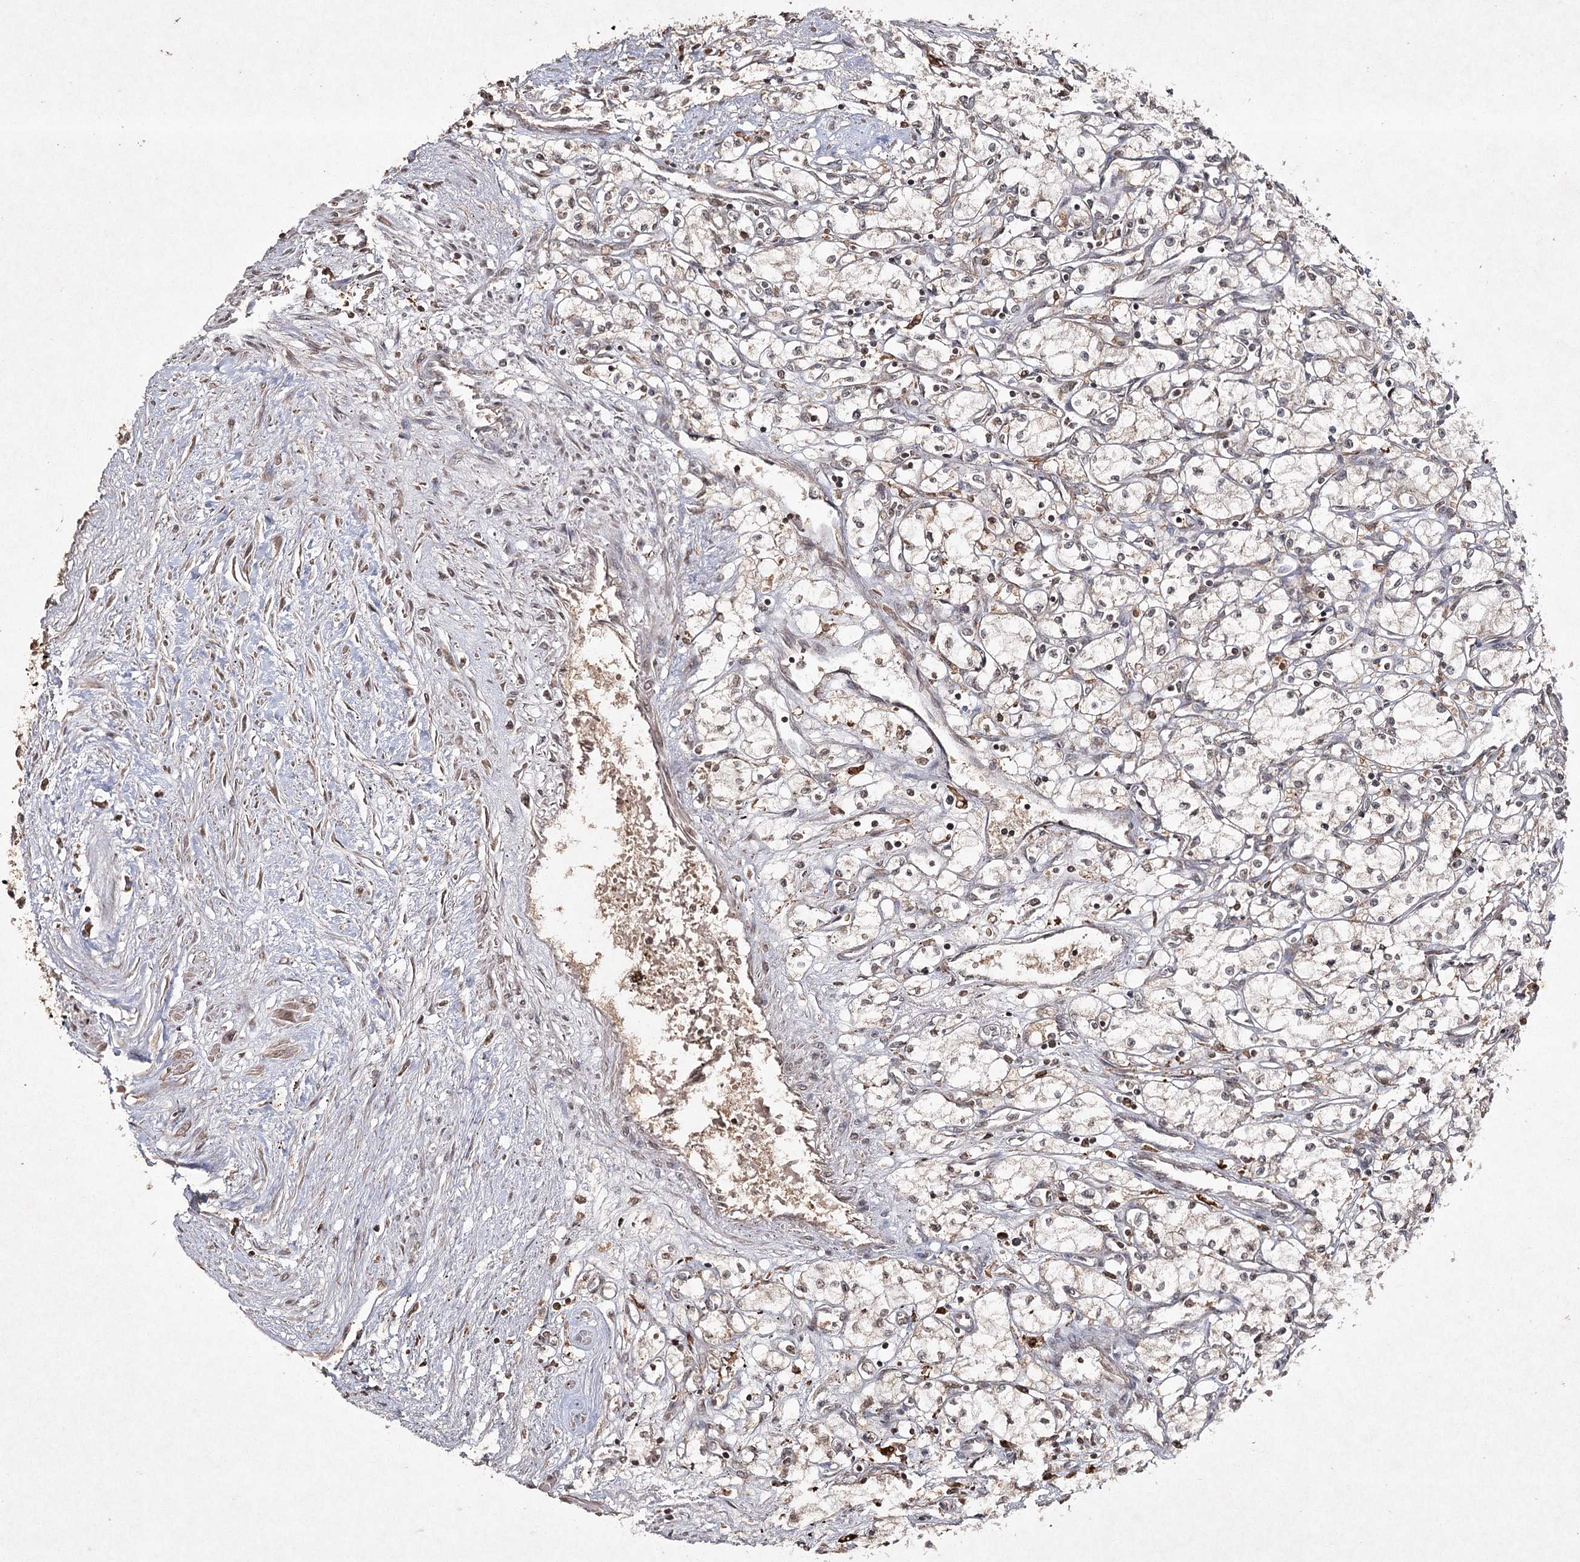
{"staining": {"intensity": "weak", "quantity": "<25%", "location": "cytoplasmic/membranous"}, "tissue": "renal cancer", "cell_type": "Tumor cells", "image_type": "cancer", "snomed": [{"axis": "morphology", "description": "Adenocarcinoma, NOS"}, {"axis": "topography", "description": "Kidney"}], "caption": "Immunohistochemistry of human renal cancer (adenocarcinoma) reveals no positivity in tumor cells.", "gene": "CYP2B6", "patient": {"sex": "male", "age": 59}}